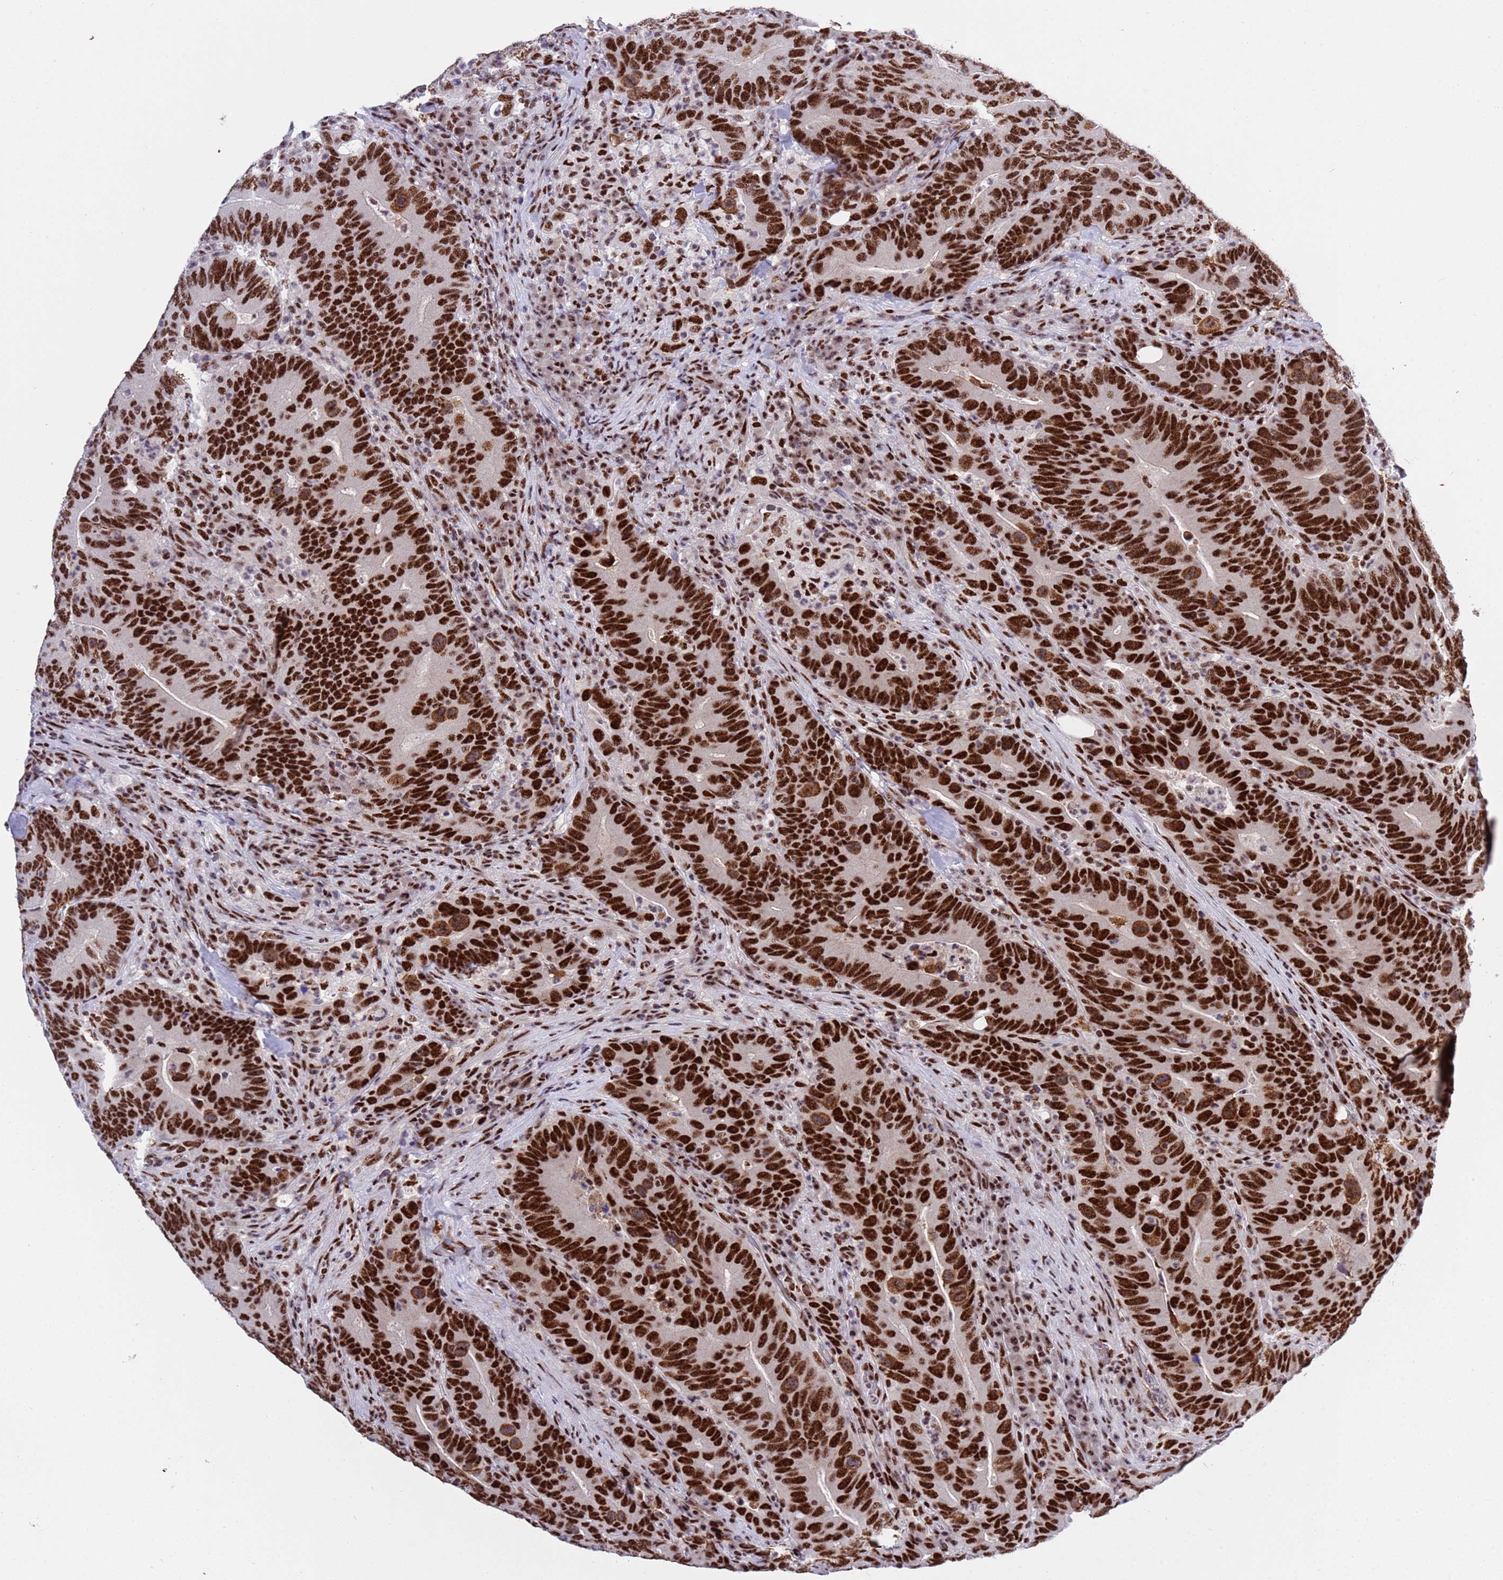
{"staining": {"intensity": "strong", "quantity": ">75%", "location": "nuclear"}, "tissue": "colorectal cancer", "cell_type": "Tumor cells", "image_type": "cancer", "snomed": [{"axis": "morphology", "description": "Adenocarcinoma, NOS"}, {"axis": "topography", "description": "Colon"}], "caption": "The histopathology image shows immunohistochemical staining of colorectal cancer. There is strong nuclear staining is present in approximately >75% of tumor cells.", "gene": "THOC2", "patient": {"sex": "female", "age": 66}}